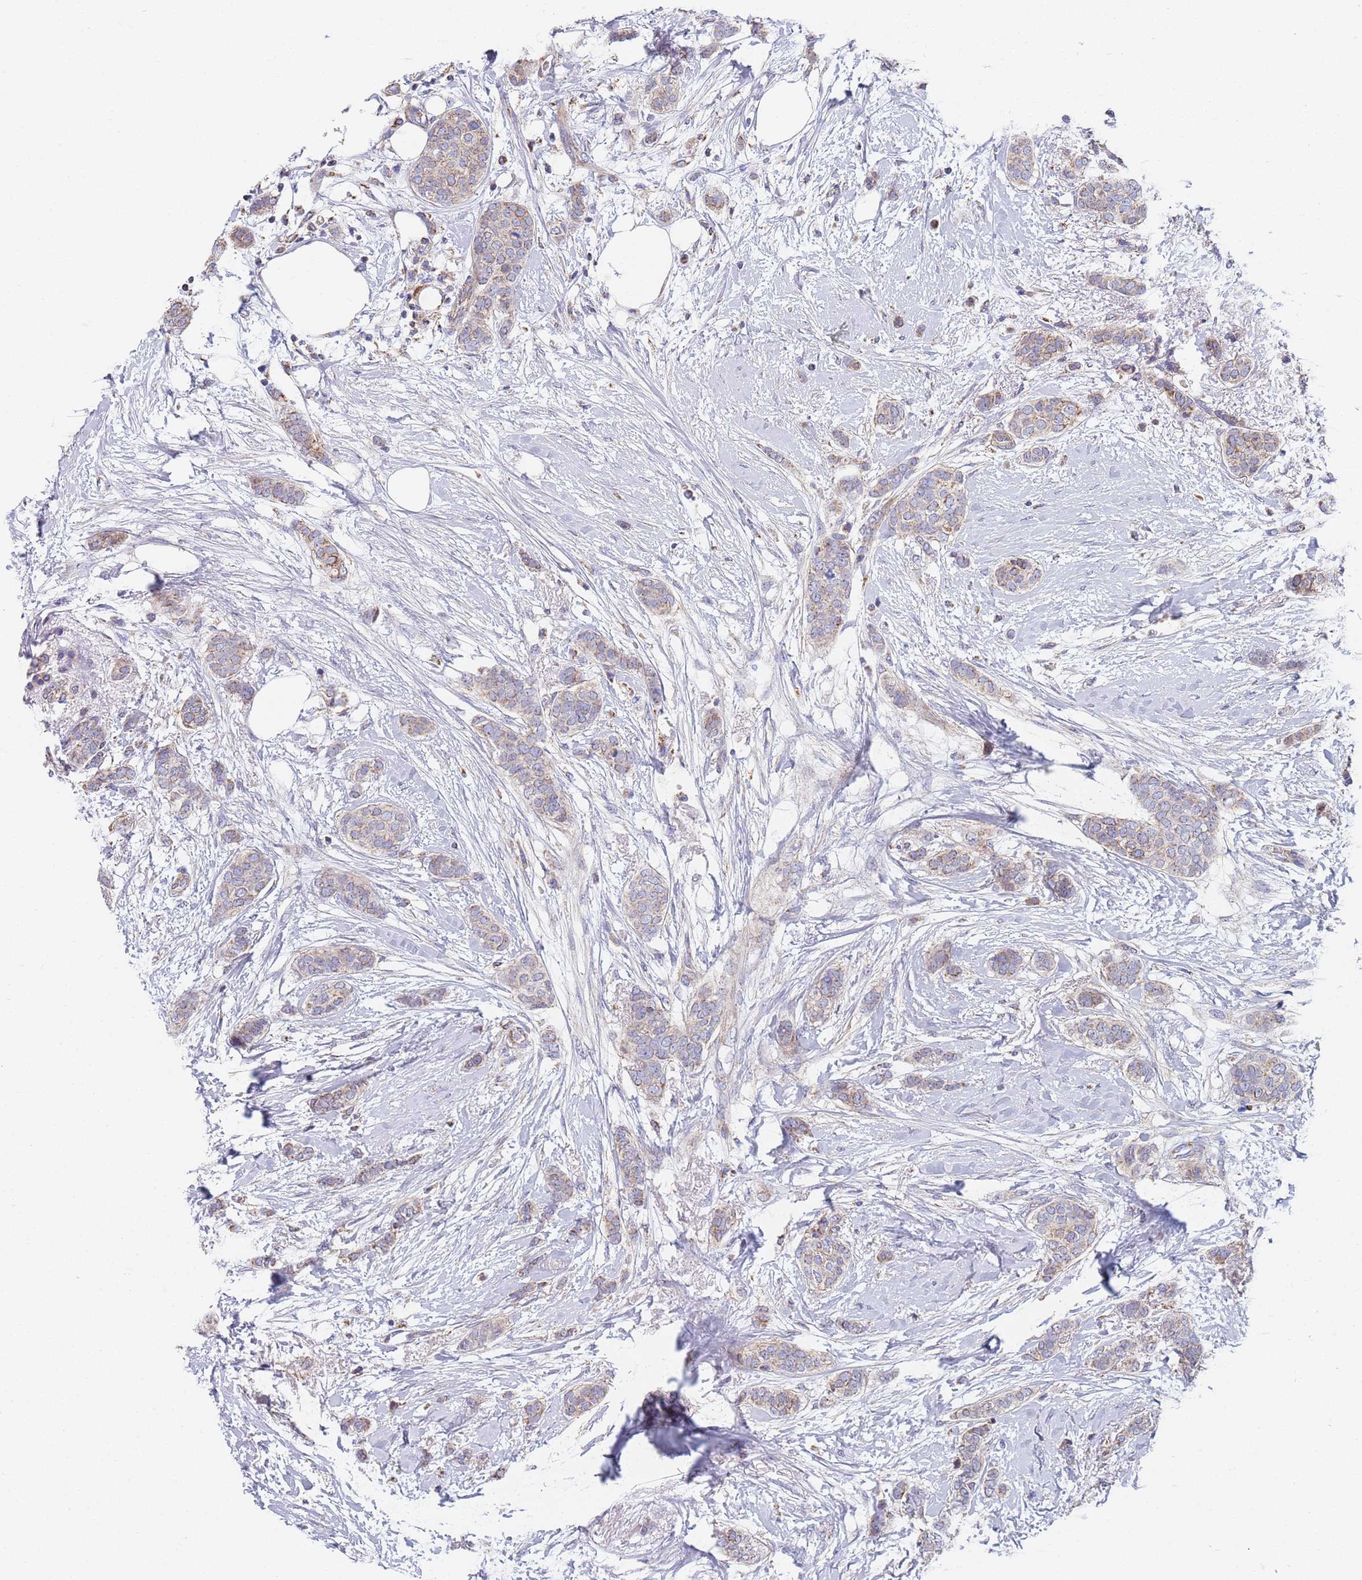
{"staining": {"intensity": "weak", "quantity": "25%-75%", "location": "cytoplasmic/membranous"}, "tissue": "breast cancer", "cell_type": "Tumor cells", "image_type": "cancer", "snomed": [{"axis": "morphology", "description": "Duct carcinoma"}, {"axis": "topography", "description": "Breast"}], "caption": "This photomicrograph shows IHC staining of human breast cancer, with low weak cytoplasmic/membranous expression in about 25%-75% of tumor cells.", "gene": "PWWP3A", "patient": {"sex": "female", "age": 72}}